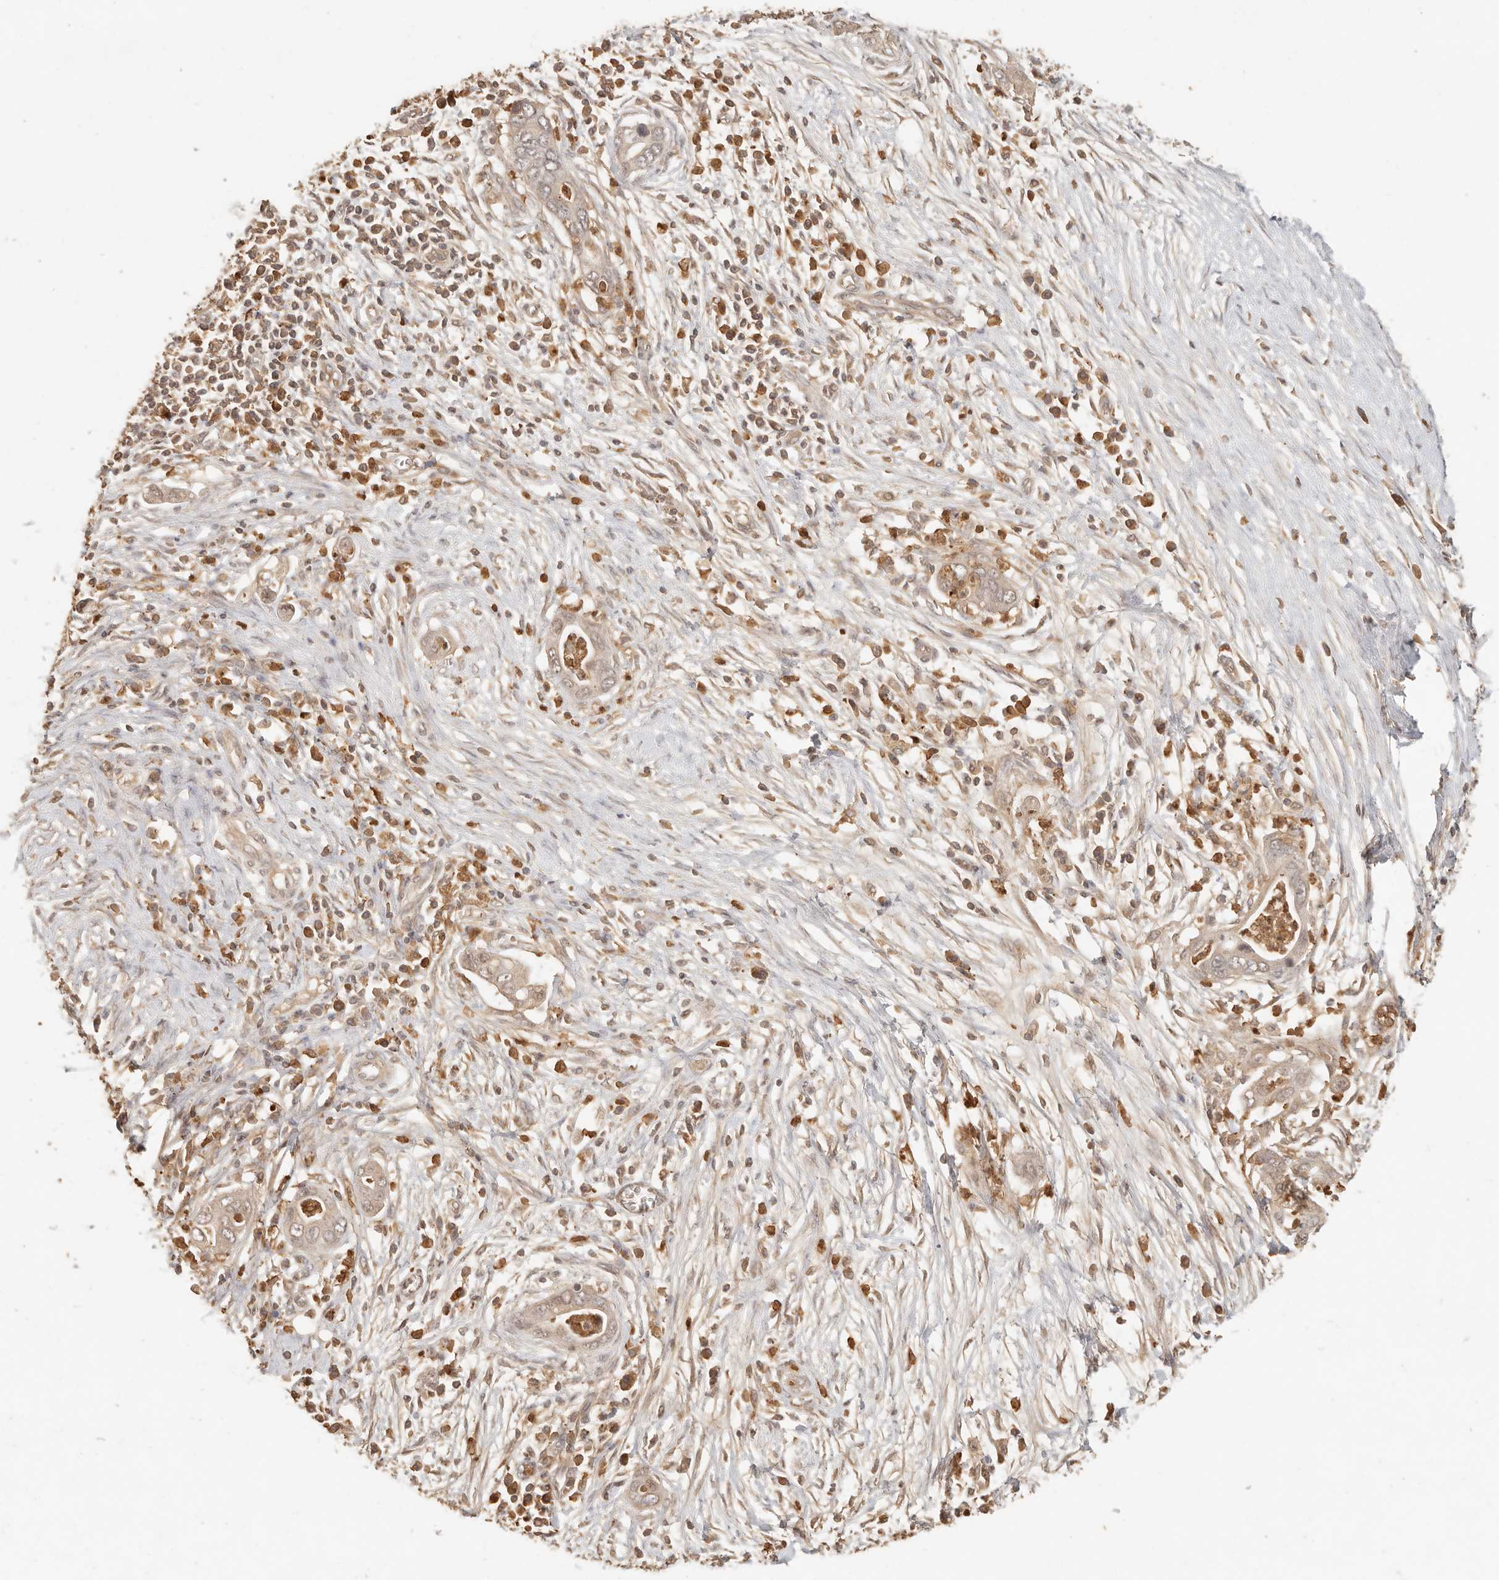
{"staining": {"intensity": "weak", "quantity": ">75%", "location": "cytoplasmic/membranous"}, "tissue": "pancreatic cancer", "cell_type": "Tumor cells", "image_type": "cancer", "snomed": [{"axis": "morphology", "description": "Adenocarcinoma, NOS"}, {"axis": "topography", "description": "Pancreas"}], "caption": "A histopathology image of pancreatic cancer (adenocarcinoma) stained for a protein displays weak cytoplasmic/membranous brown staining in tumor cells.", "gene": "INTS11", "patient": {"sex": "male", "age": 75}}